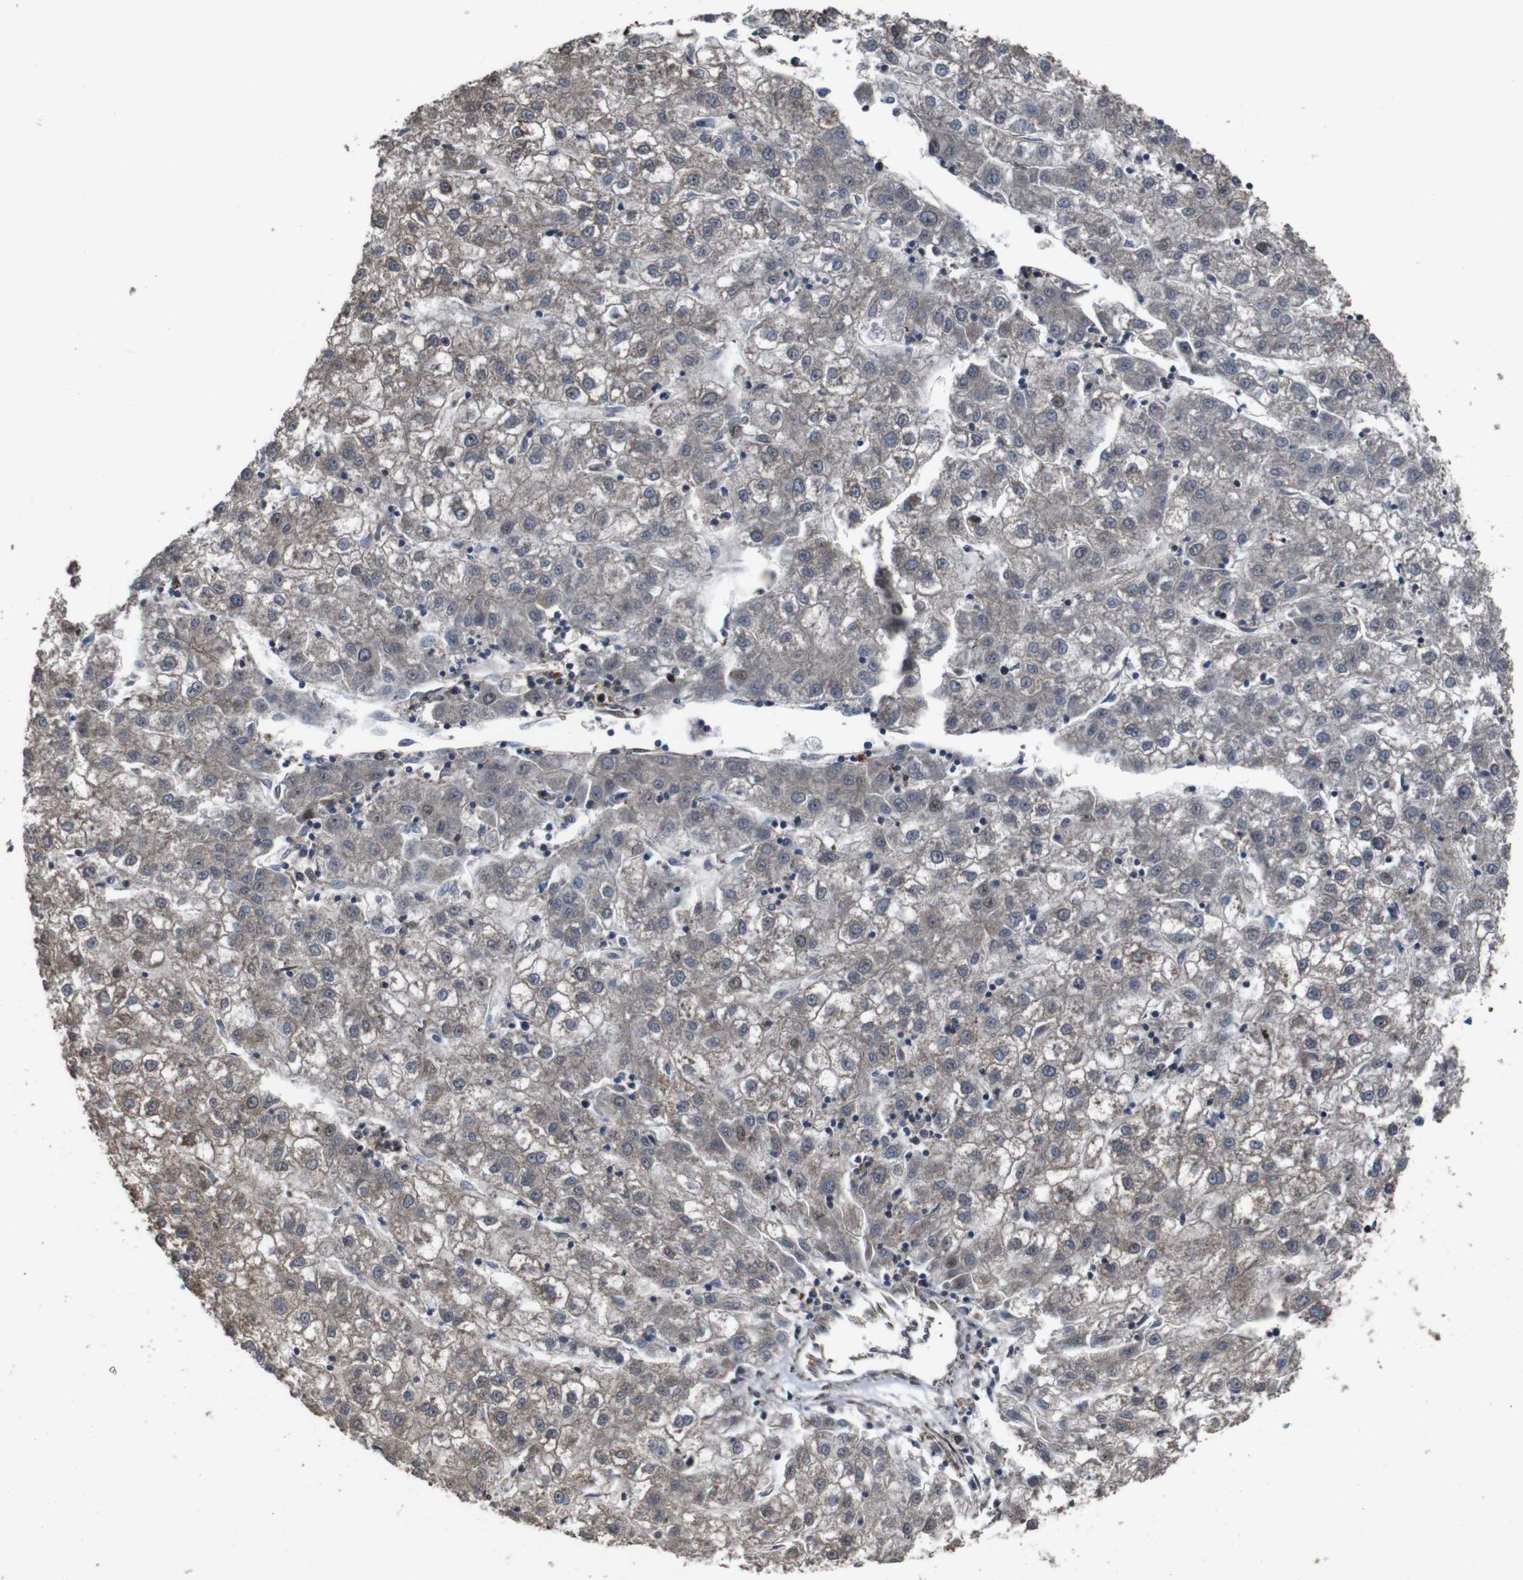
{"staining": {"intensity": "weak", "quantity": ">75%", "location": "cytoplasmic/membranous"}, "tissue": "liver cancer", "cell_type": "Tumor cells", "image_type": "cancer", "snomed": [{"axis": "morphology", "description": "Carcinoma, Hepatocellular, NOS"}, {"axis": "topography", "description": "Liver"}], "caption": "Immunohistochemistry (IHC) (DAB) staining of human liver cancer (hepatocellular carcinoma) demonstrates weak cytoplasmic/membranous protein positivity in approximately >75% of tumor cells.", "gene": "SNN", "patient": {"sex": "male", "age": 72}}